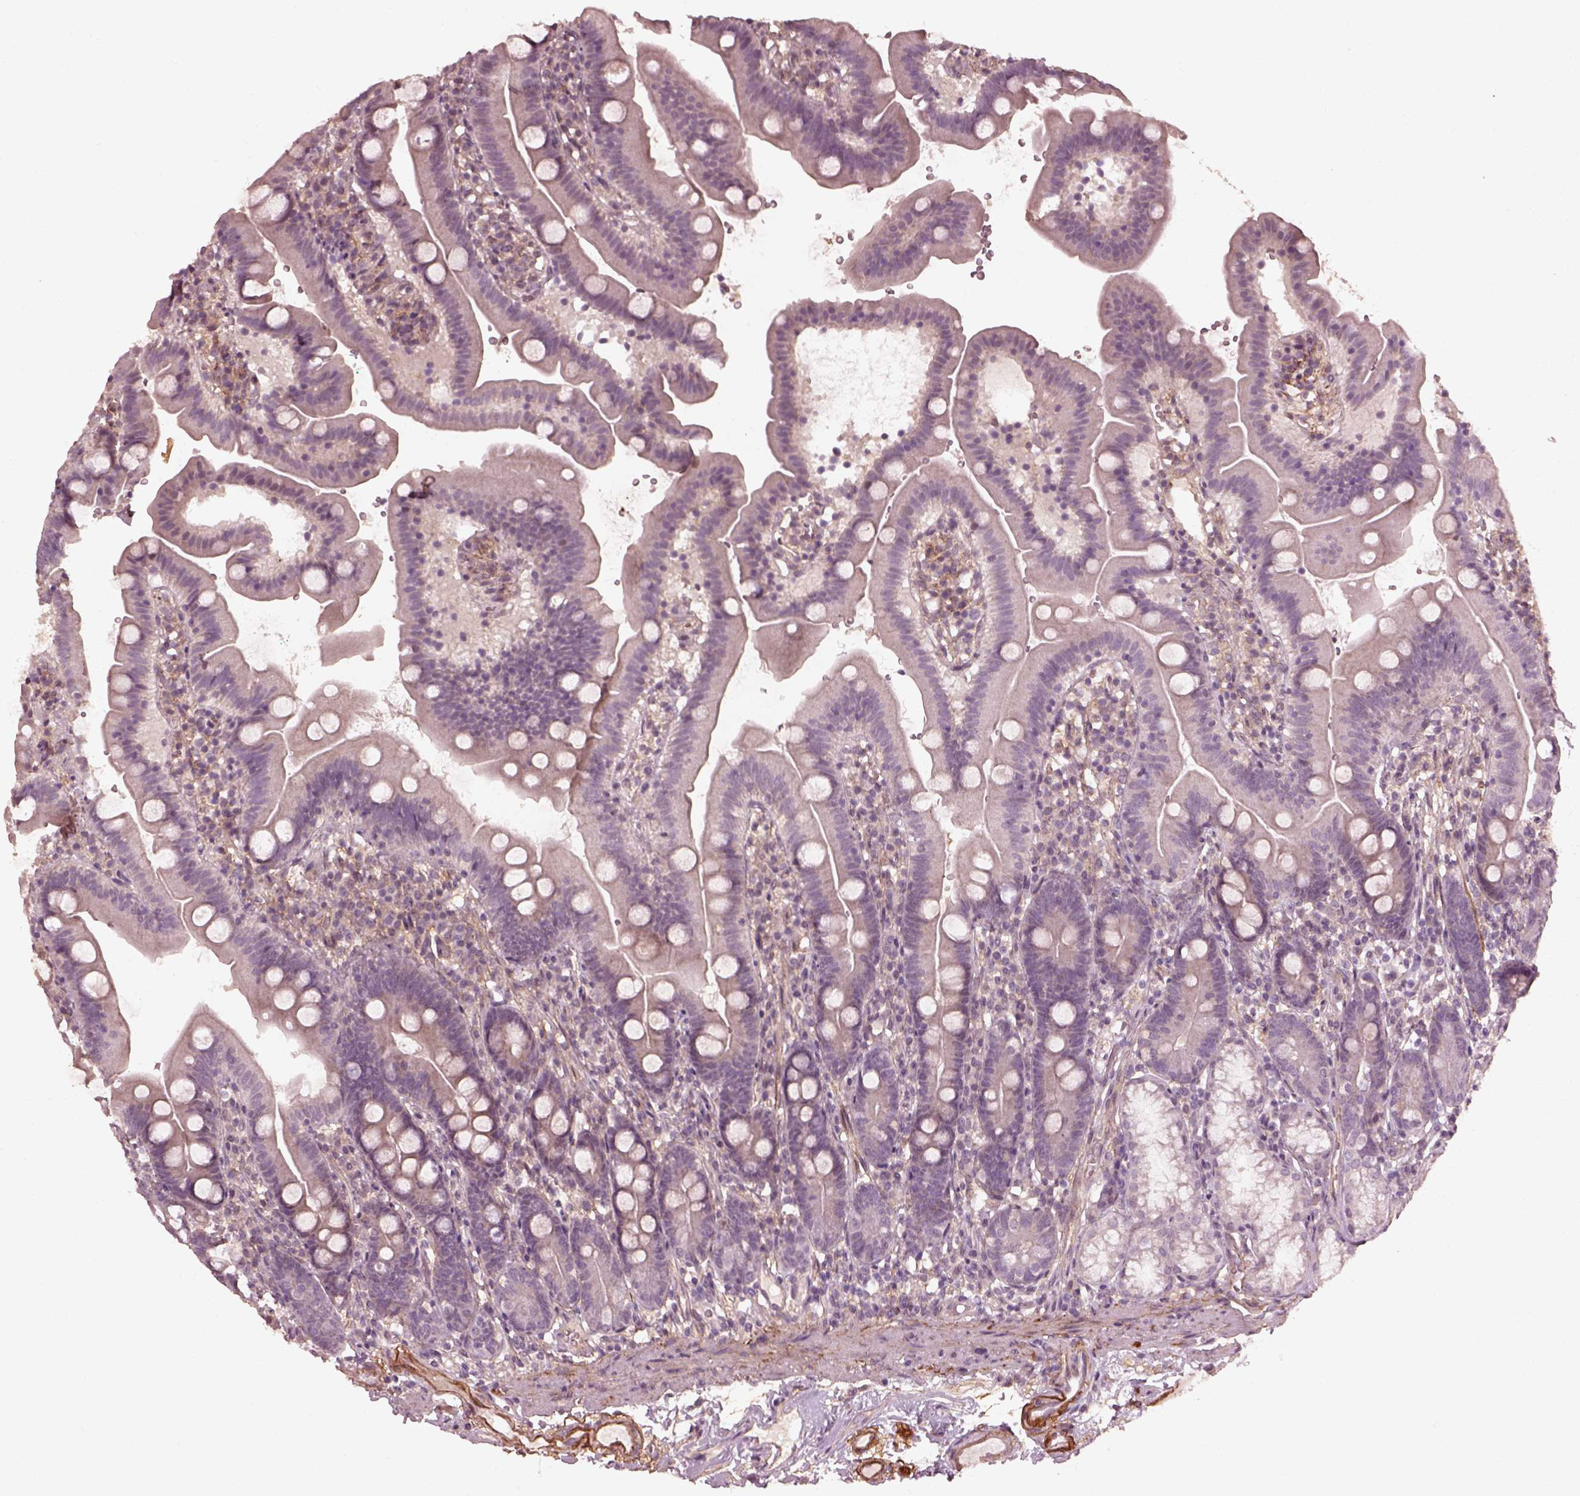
{"staining": {"intensity": "negative", "quantity": "none", "location": "none"}, "tissue": "duodenum", "cell_type": "Glandular cells", "image_type": "normal", "snomed": [{"axis": "morphology", "description": "Normal tissue, NOS"}, {"axis": "topography", "description": "Duodenum"}], "caption": "IHC of unremarkable duodenum shows no positivity in glandular cells.", "gene": "EFEMP1", "patient": {"sex": "female", "age": 67}}